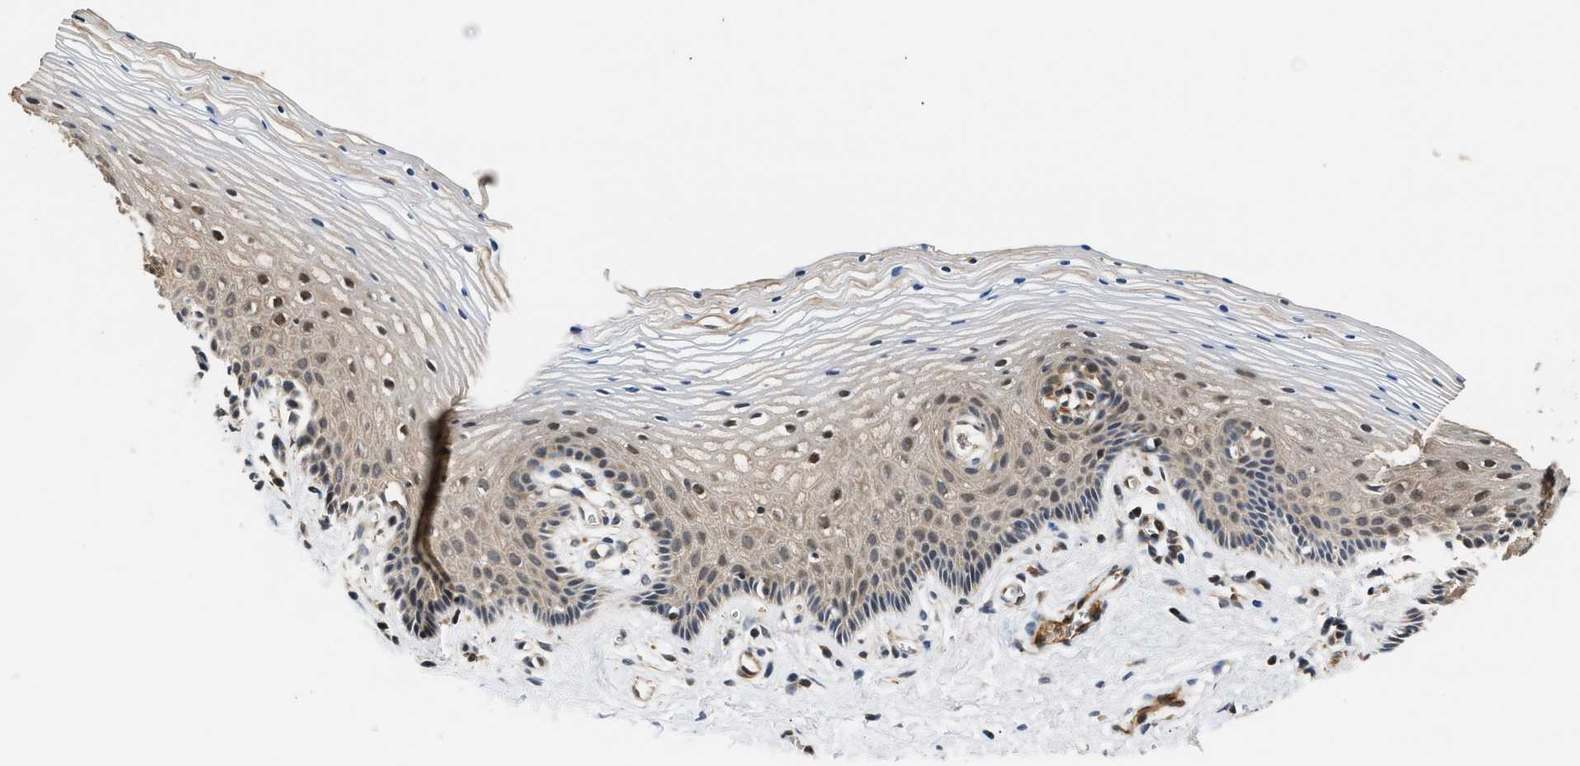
{"staining": {"intensity": "moderate", "quantity": "<25%", "location": "cytoplasmic/membranous,nuclear"}, "tissue": "vagina", "cell_type": "Squamous epithelial cells", "image_type": "normal", "snomed": [{"axis": "morphology", "description": "Normal tissue, NOS"}, {"axis": "topography", "description": "Vagina"}], "caption": "IHC (DAB) staining of normal vagina exhibits moderate cytoplasmic/membranous,nuclear protein staining in approximately <25% of squamous epithelial cells. The staining is performed using DAB (3,3'-diaminobenzidine) brown chromogen to label protein expression. The nuclei are counter-stained blue using hematoxylin.", "gene": "TUT7", "patient": {"sex": "female", "age": 32}}